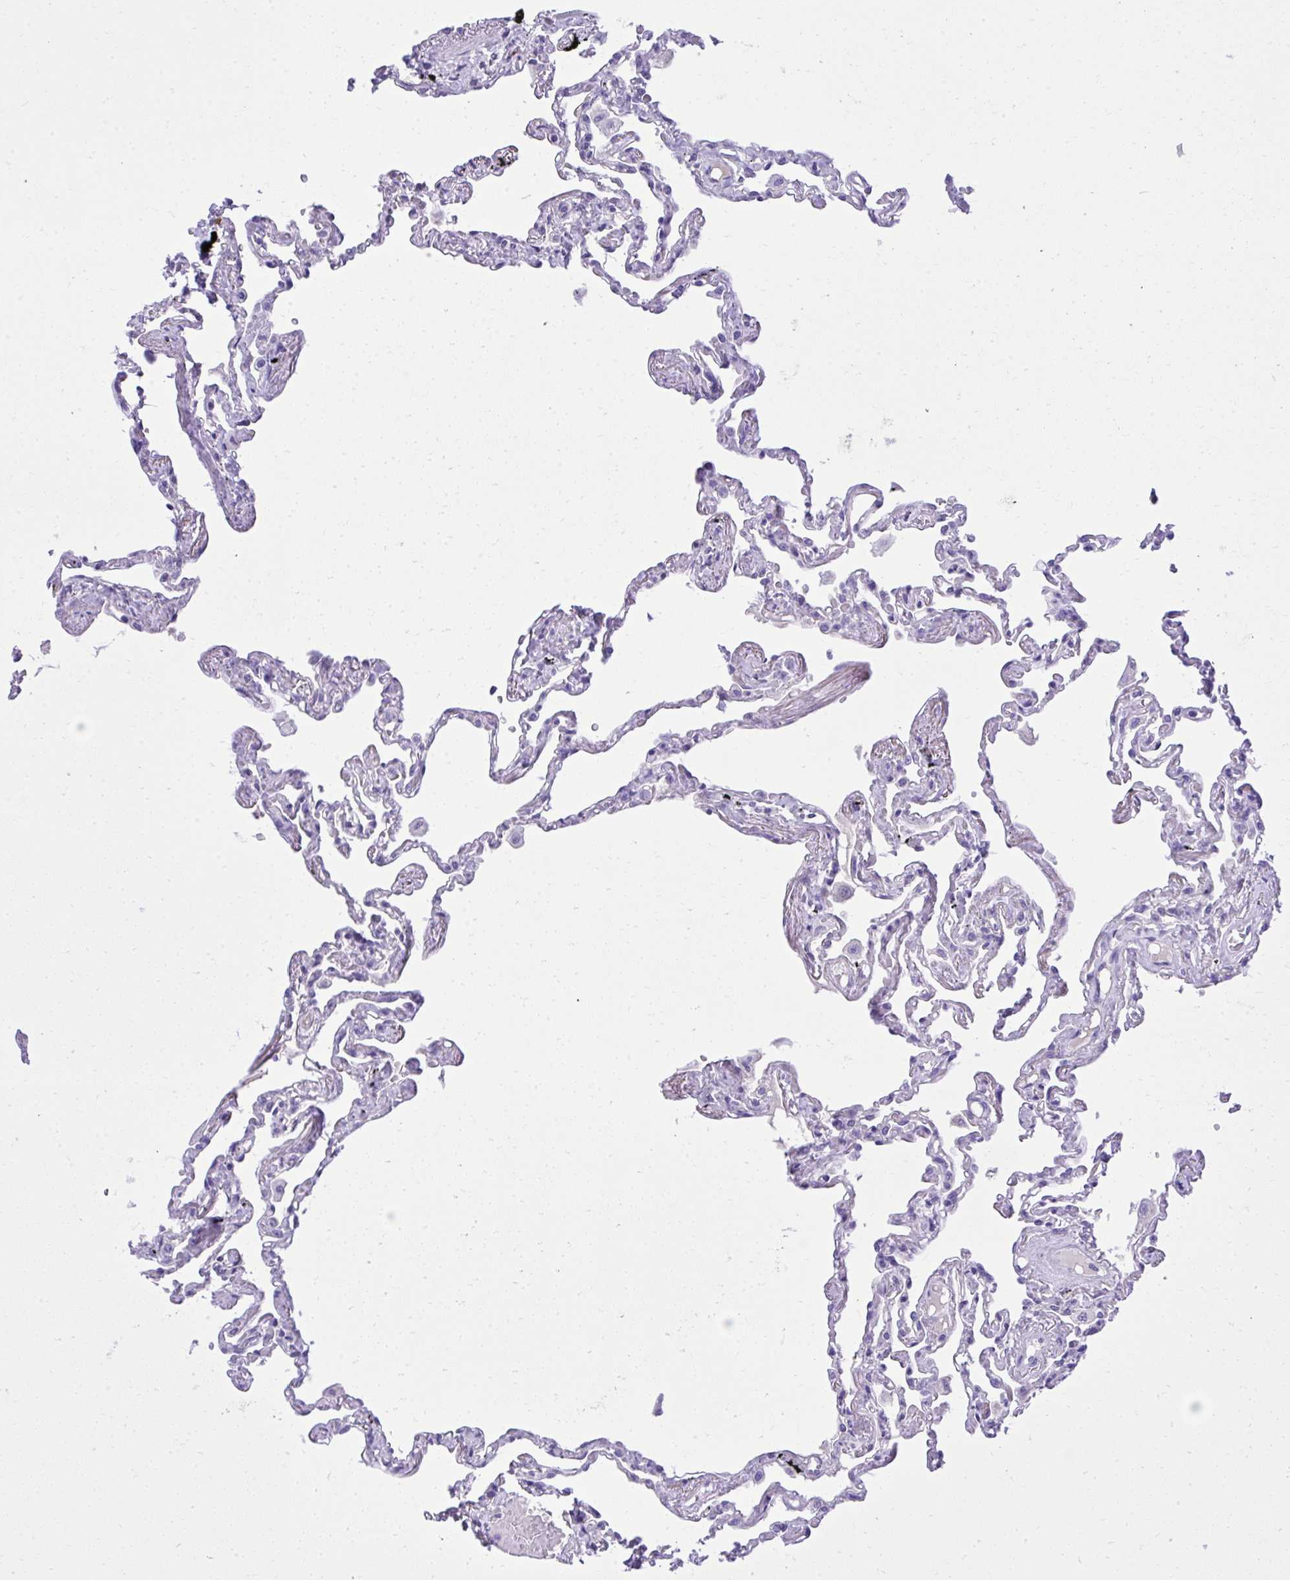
{"staining": {"intensity": "negative", "quantity": "none", "location": "none"}, "tissue": "lung", "cell_type": "Alveolar cells", "image_type": "normal", "snomed": [{"axis": "morphology", "description": "Normal tissue, NOS"}, {"axis": "topography", "description": "Lung"}], "caption": "This is a photomicrograph of immunohistochemistry staining of unremarkable lung, which shows no staining in alveolar cells. The staining is performed using DAB brown chromogen with nuclei counter-stained in using hematoxylin.", "gene": "ST6GALNAC3", "patient": {"sex": "female", "age": 67}}